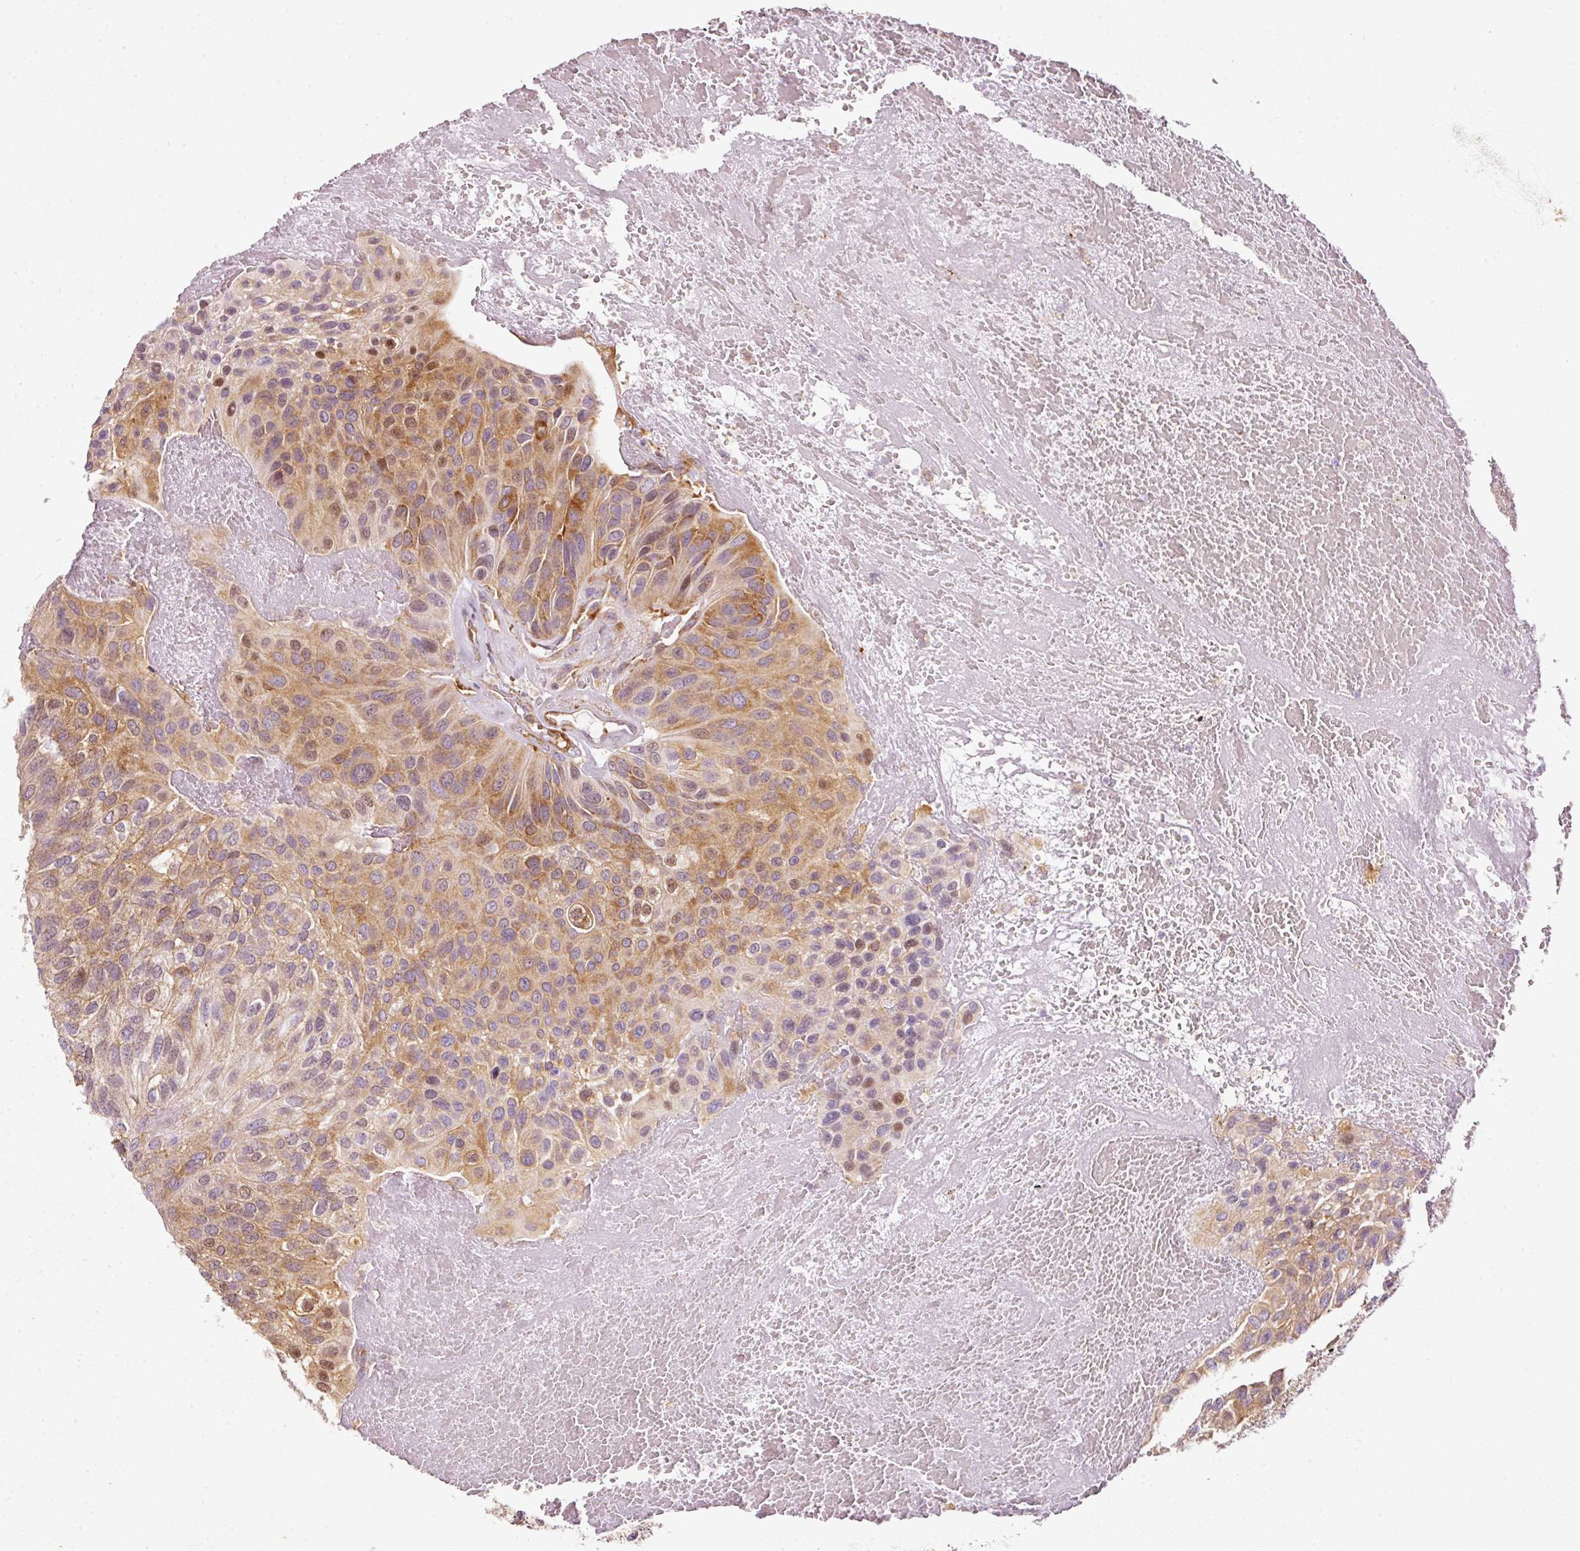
{"staining": {"intensity": "moderate", "quantity": ">75%", "location": "cytoplasmic/membranous"}, "tissue": "urothelial cancer", "cell_type": "Tumor cells", "image_type": "cancer", "snomed": [{"axis": "morphology", "description": "Urothelial carcinoma, High grade"}, {"axis": "topography", "description": "Urinary bladder"}], "caption": "Immunohistochemistry photomicrograph of neoplastic tissue: human urothelial cancer stained using IHC demonstrates medium levels of moderate protein expression localized specifically in the cytoplasmic/membranous of tumor cells, appearing as a cytoplasmic/membranous brown color.", "gene": "SCNM1", "patient": {"sex": "male", "age": 66}}